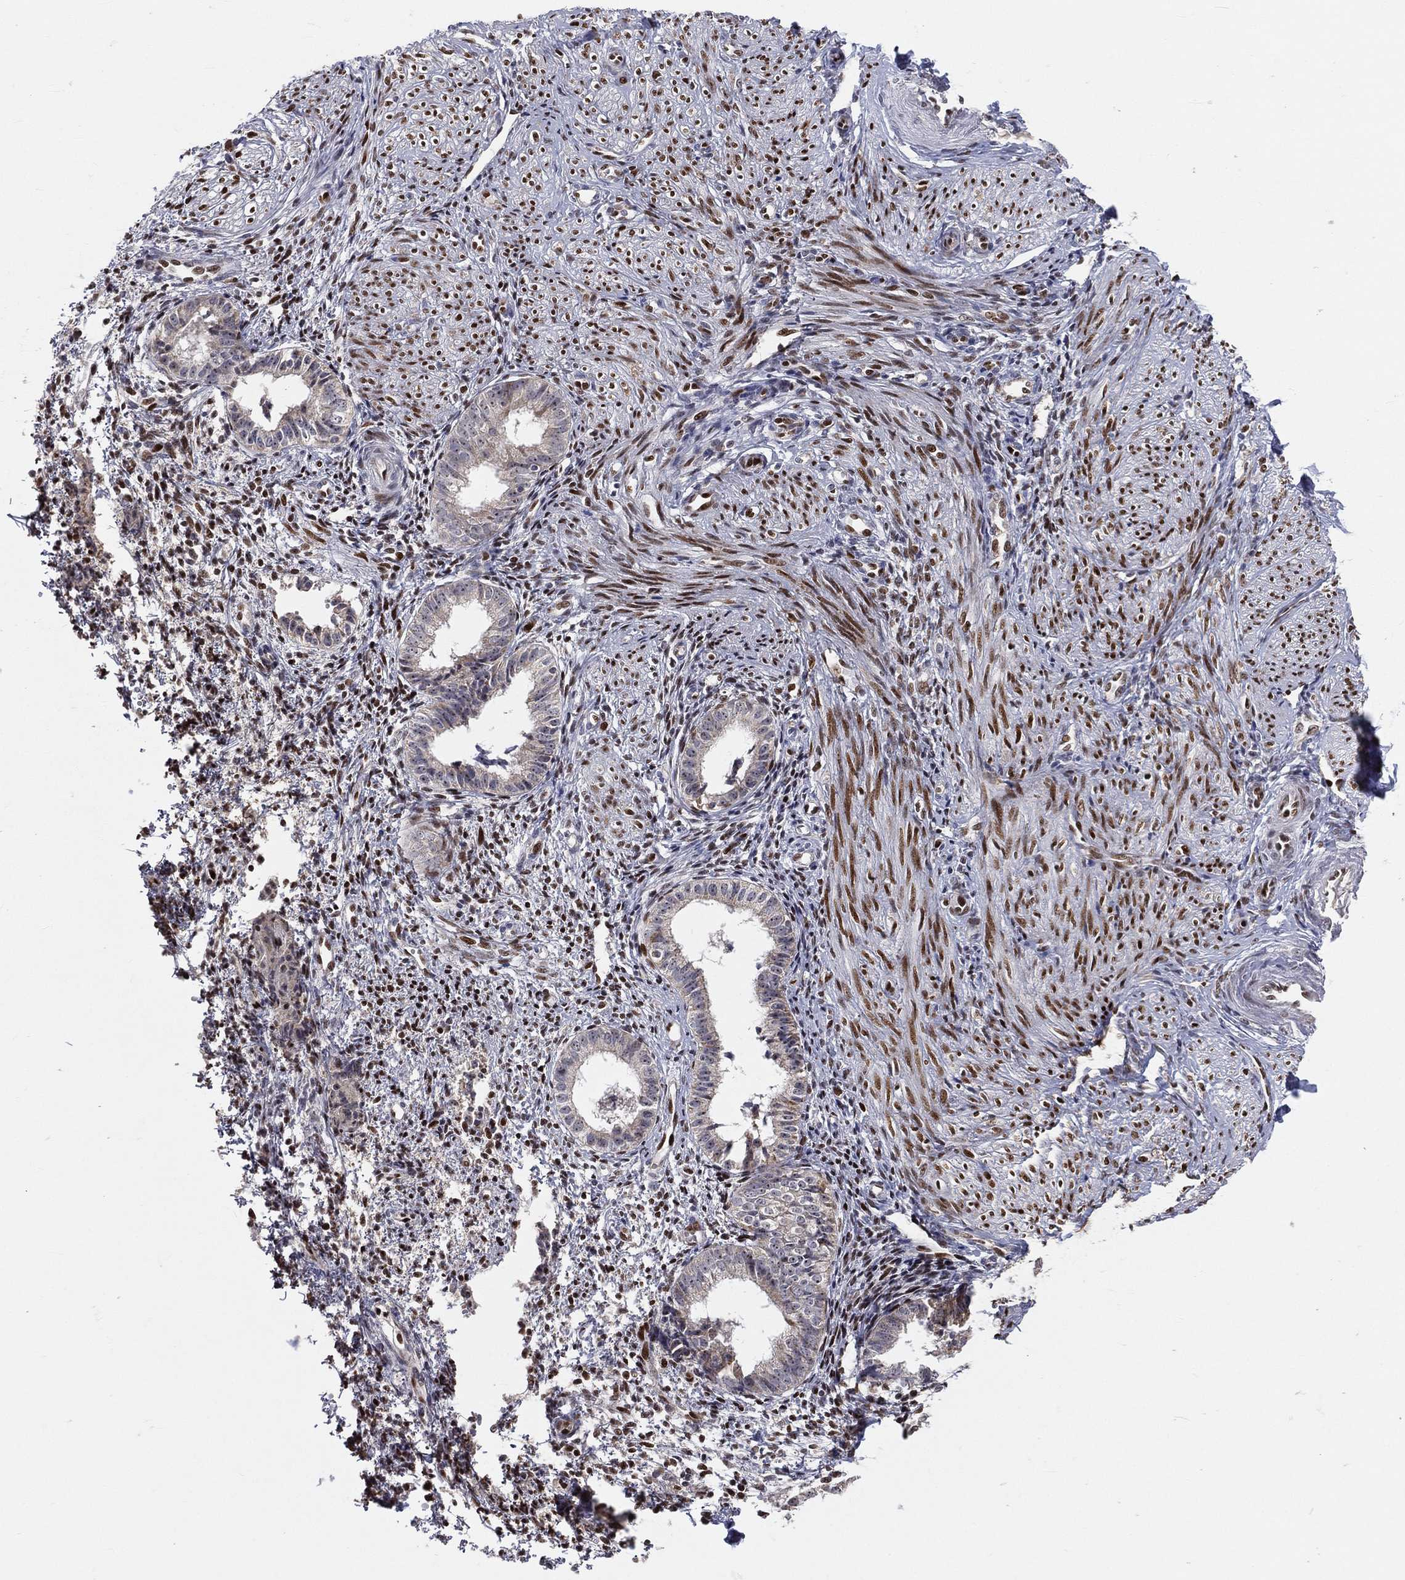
{"staining": {"intensity": "strong", "quantity": ">75%", "location": "nuclear"}, "tissue": "endometrium", "cell_type": "Cells in endometrial stroma", "image_type": "normal", "snomed": [{"axis": "morphology", "description": "Normal tissue, NOS"}, {"axis": "topography", "description": "Endometrium"}], "caption": "DAB immunohistochemical staining of normal endometrium shows strong nuclear protein staining in about >75% of cells in endometrial stroma.", "gene": "ZEB1", "patient": {"sex": "female", "age": 47}}